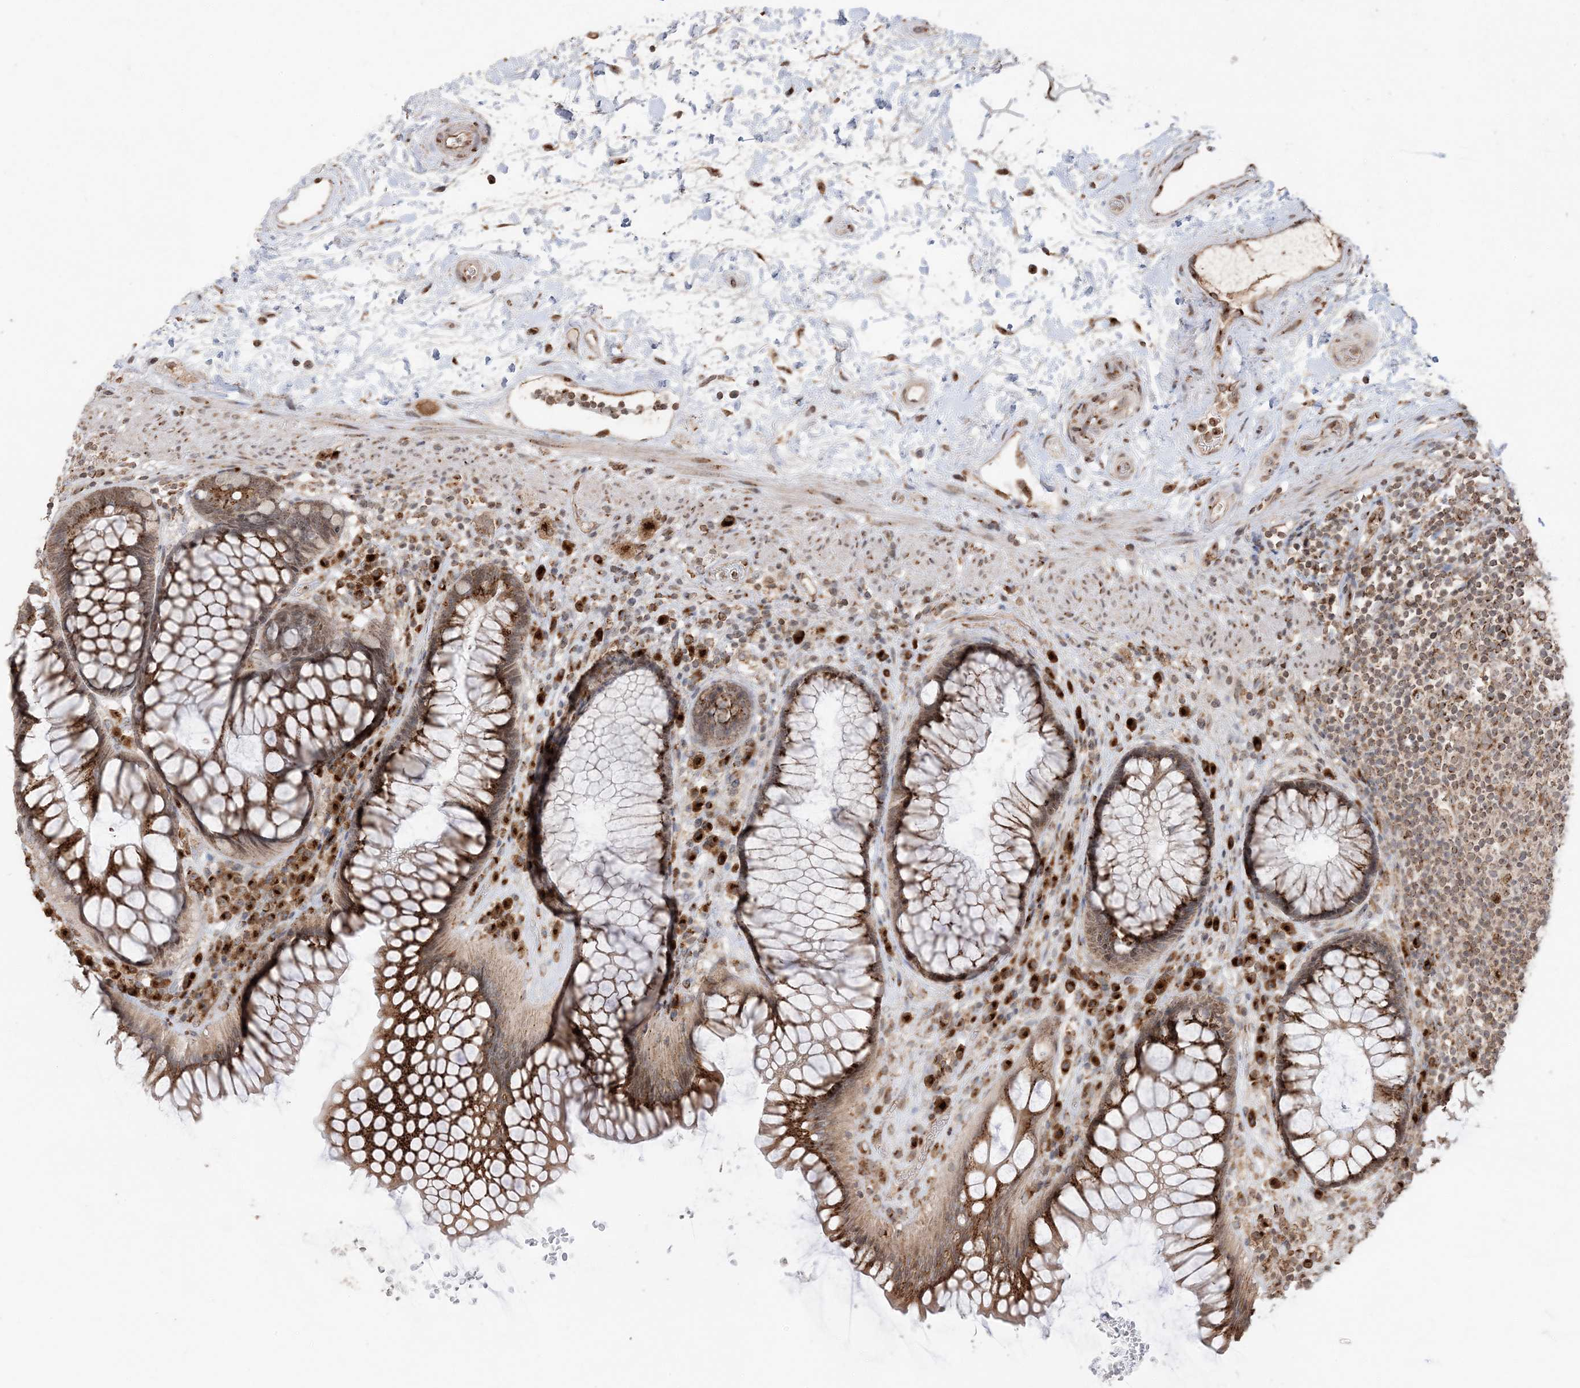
{"staining": {"intensity": "strong", "quantity": ">75%", "location": "cytoplasmic/membranous"}, "tissue": "rectum", "cell_type": "Glandular cells", "image_type": "normal", "snomed": [{"axis": "morphology", "description": "Normal tissue, NOS"}, {"axis": "topography", "description": "Rectum"}], "caption": "Protein staining of unremarkable rectum reveals strong cytoplasmic/membranous expression in approximately >75% of glandular cells.", "gene": "RER1", "patient": {"sex": "male", "age": 51}}